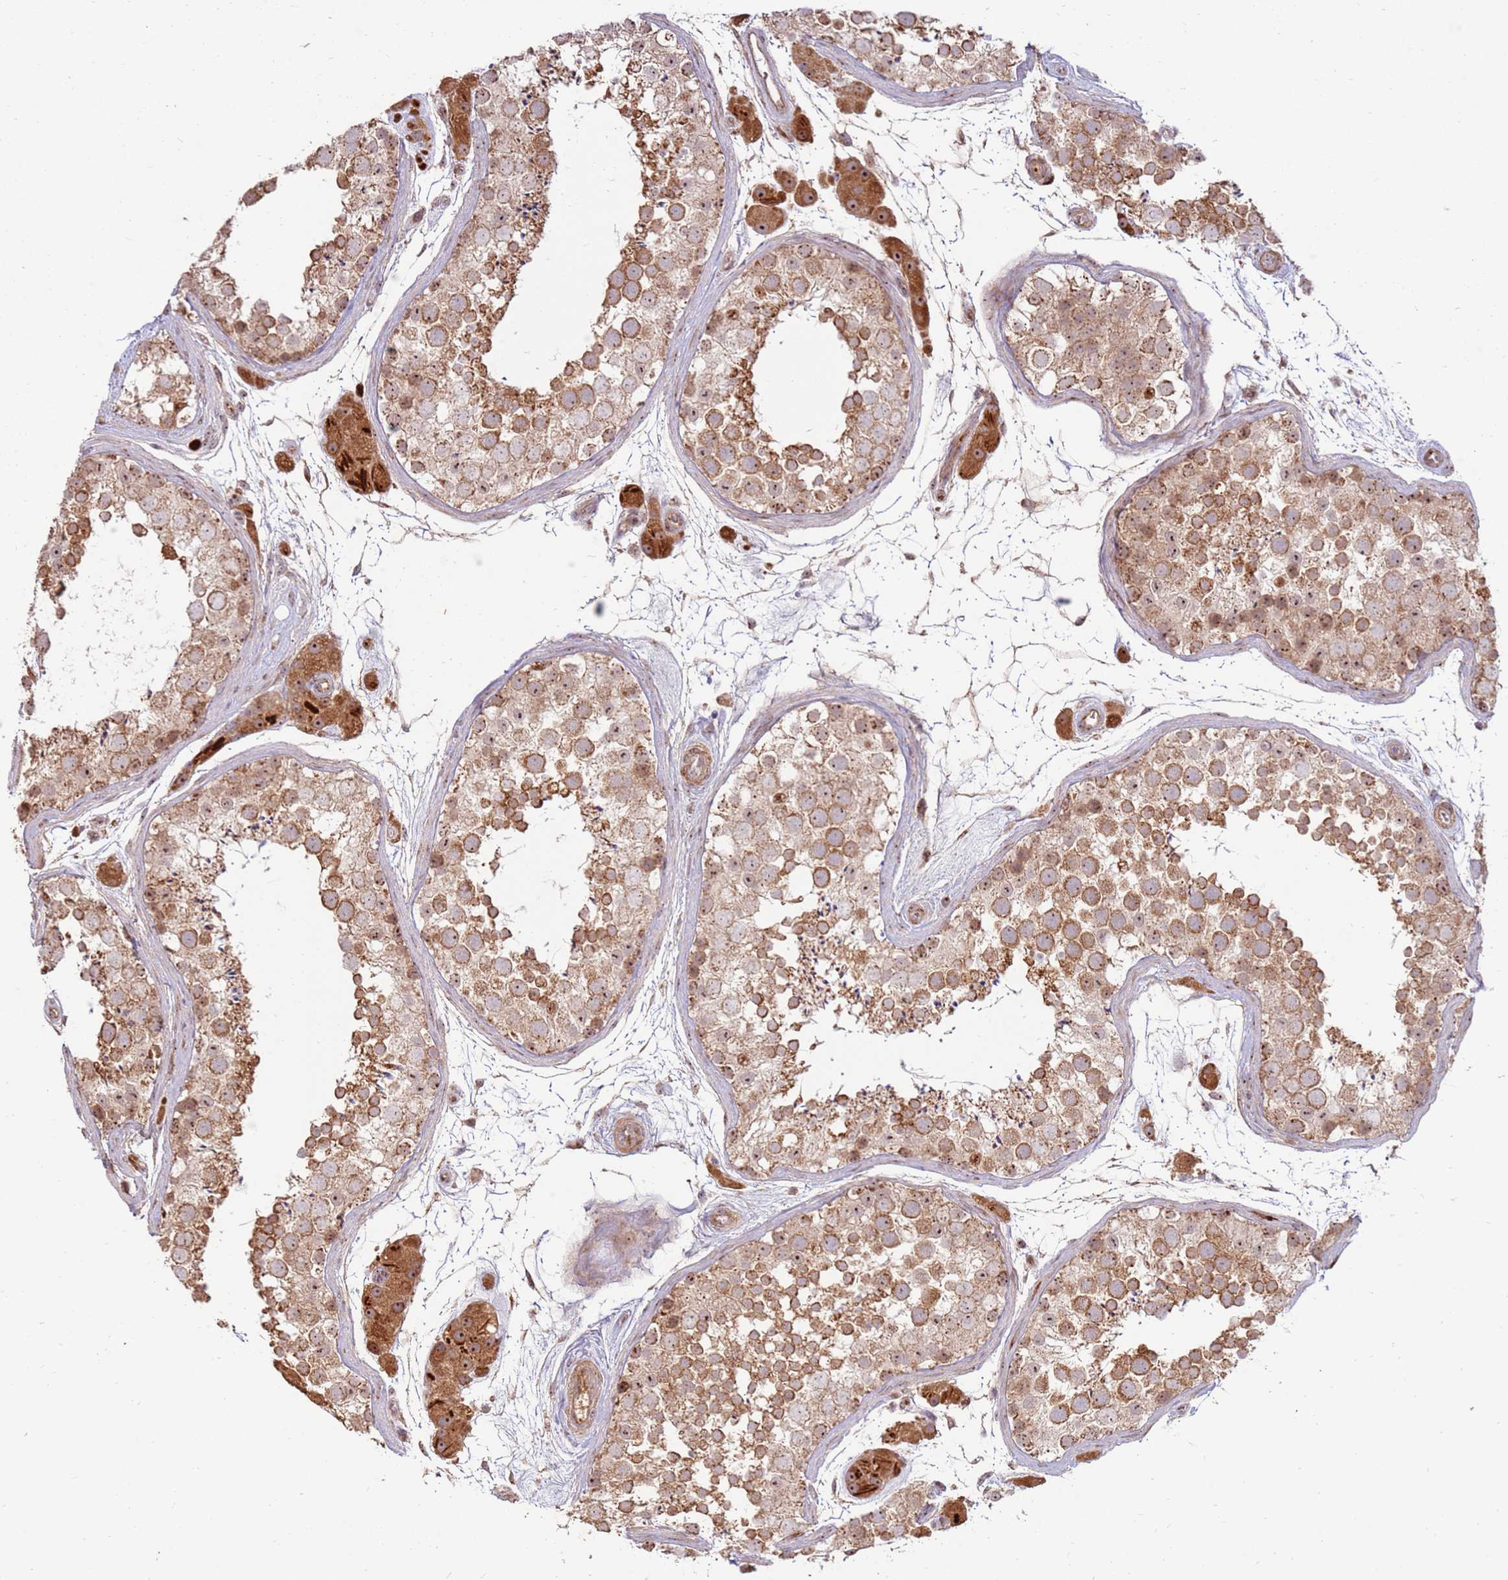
{"staining": {"intensity": "strong", "quantity": ">75%", "location": "cytoplasmic/membranous,nuclear"}, "tissue": "testis", "cell_type": "Cells in seminiferous ducts", "image_type": "normal", "snomed": [{"axis": "morphology", "description": "Normal tissue, NOS"}, {"axis": "topography", "description": "Testis"}], "caption": "Protein staining displays strong cytoplasmic/membranous,nuclear expression in about >75% of cells in seminiferous ducts in benign testis.", "gene": "KIF25", "patient": {"sex": "male", "age": 41}}